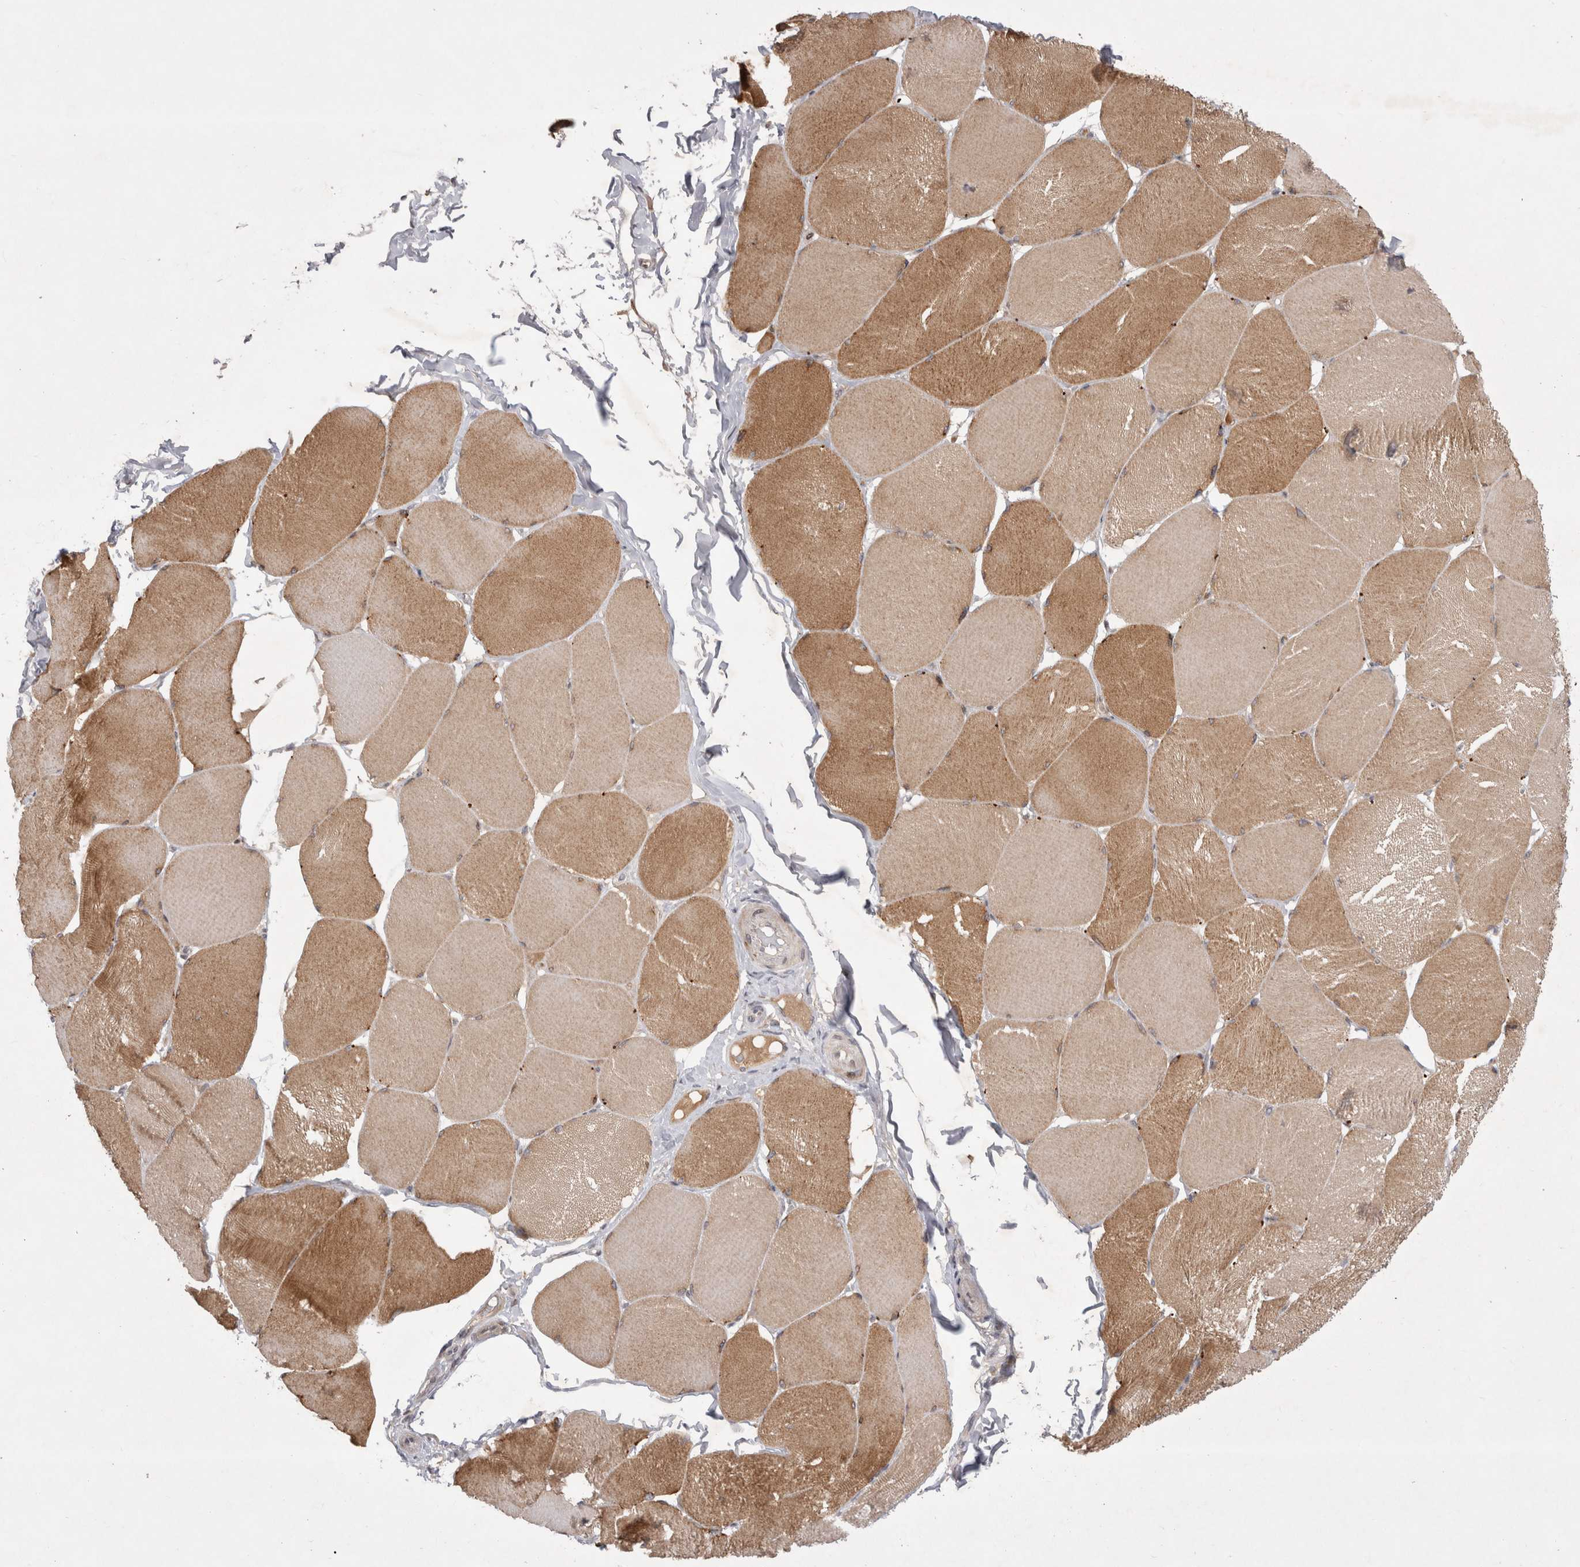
{"staining": {"intensity": "moderate", "quantity": ">75%", "location": "cytoplasmic/membranous"}, "tissue": "skeletal muscle", "cell_type": "Myocytes", "image_type": "normal", "snomed": [{"axis": "morphology", "description": "Normal tissue, NOS"}, {"axis": "topography", "description": "Skin"}, {"axis": "topography", "description": "Skeletal muscle"}], "caption": "Moderate cytoplasmic/membranous positivity for a protein is identified in approximately >75% of myocytes of benign skeletal muscle using IHC.", "gene": "PLEKHM1", "patient": {"sex": "male", "age": 83}}